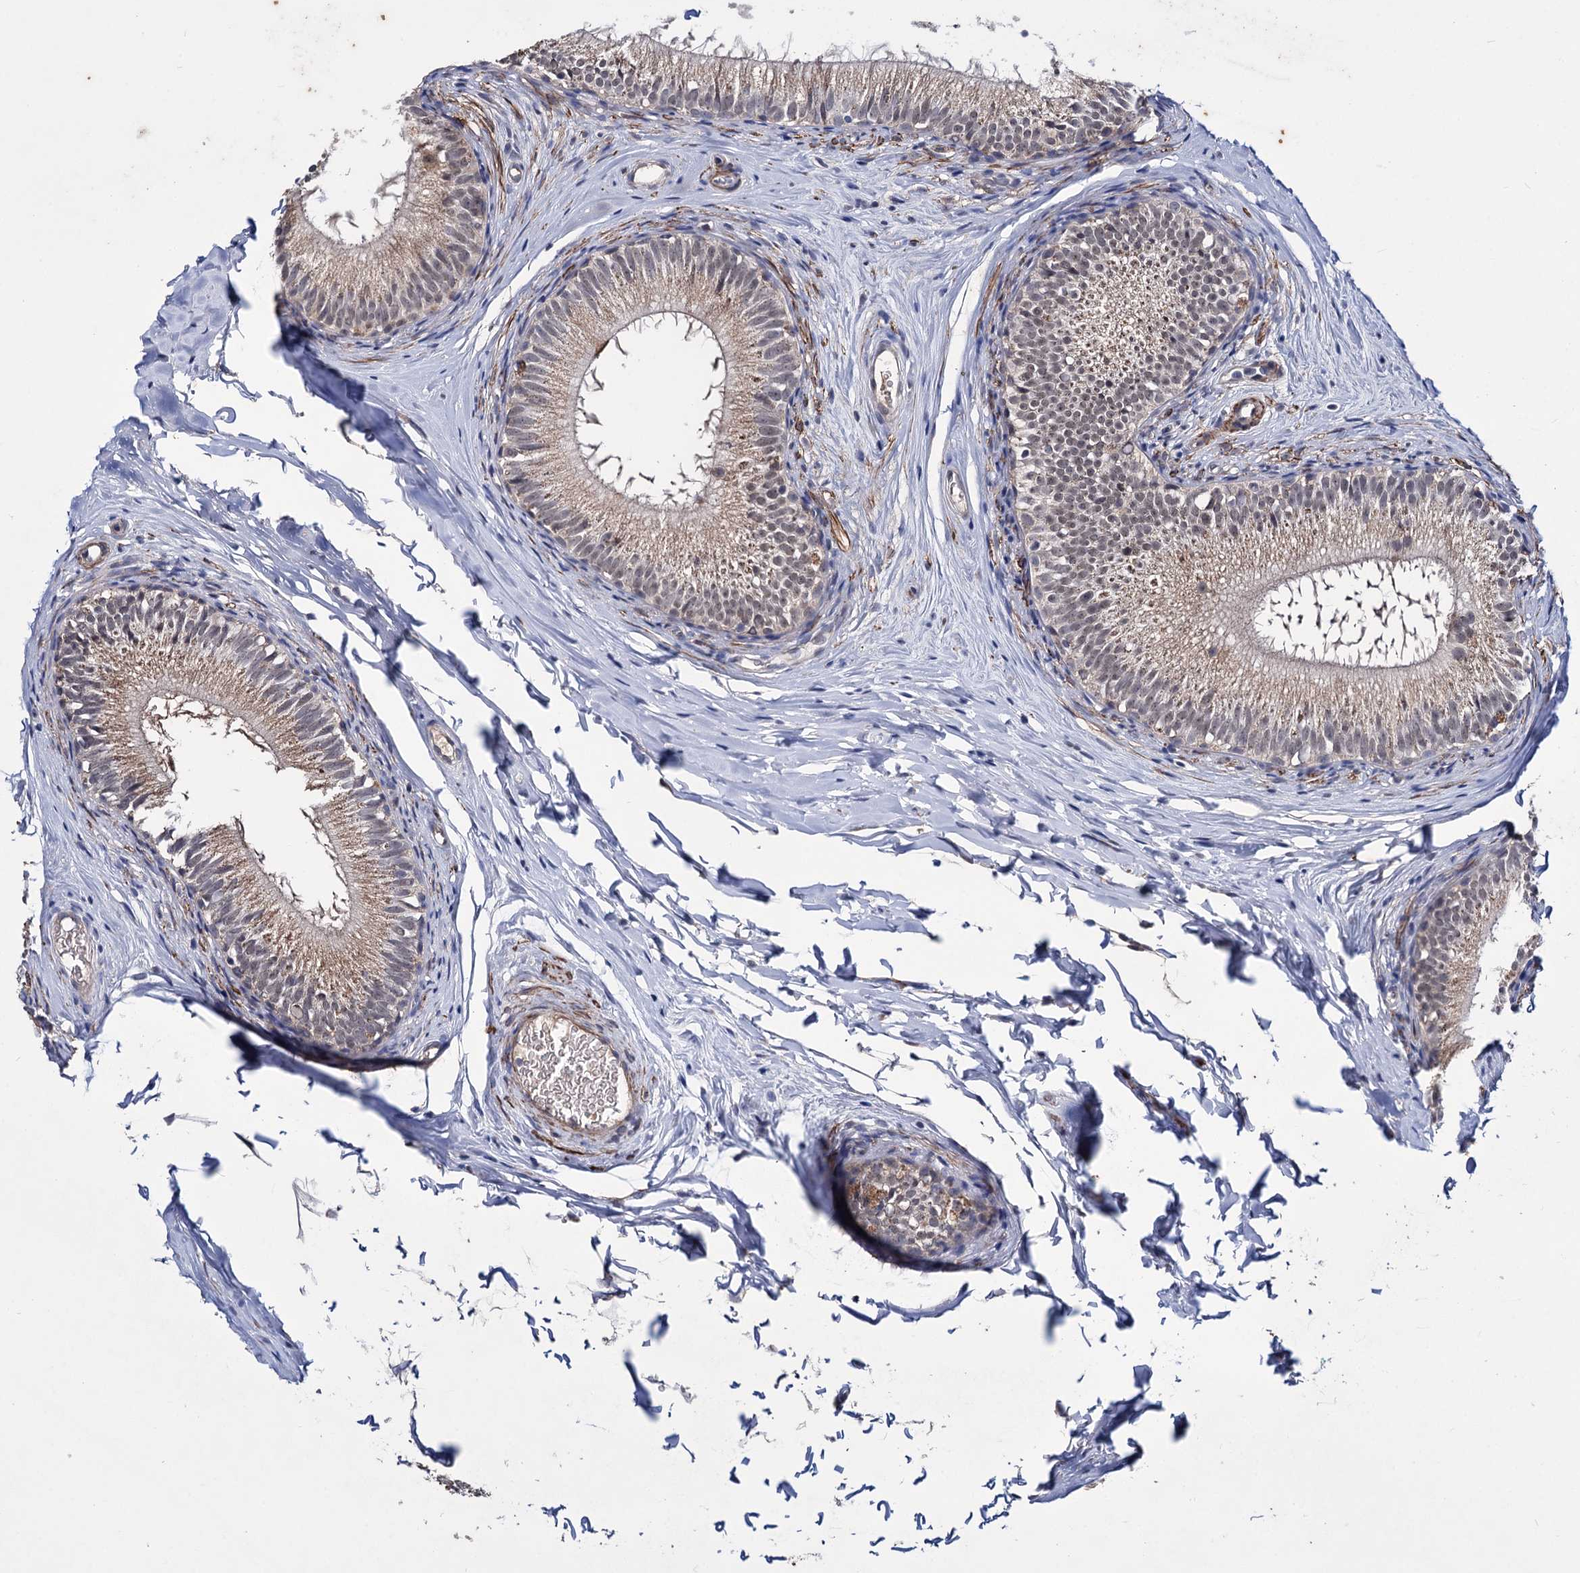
{"staining": {"intensity": "moderate", "quantity": ">75%", "location": "cytoplasmic/membranous"}, "tissue": "epididymis", "cell_type": "Glandular cells", "image_type": "normal", "snomed": [{"axis": "morphology", "description": "Normal tissue, NOS"}, {"axis": "topography", "description": "Epididymis"}], "caption": "High-magnification brightfield microscopy of benign epididymis stained with DAB (brown) and counterstained with hematoxylin (blue). glandular cells exhibit moderate cytoplasmic/membranous expression is appreciated in approximately>75% of cells.", "gene": "CLPB", "patient": {"sex": "male", "age": 34}}